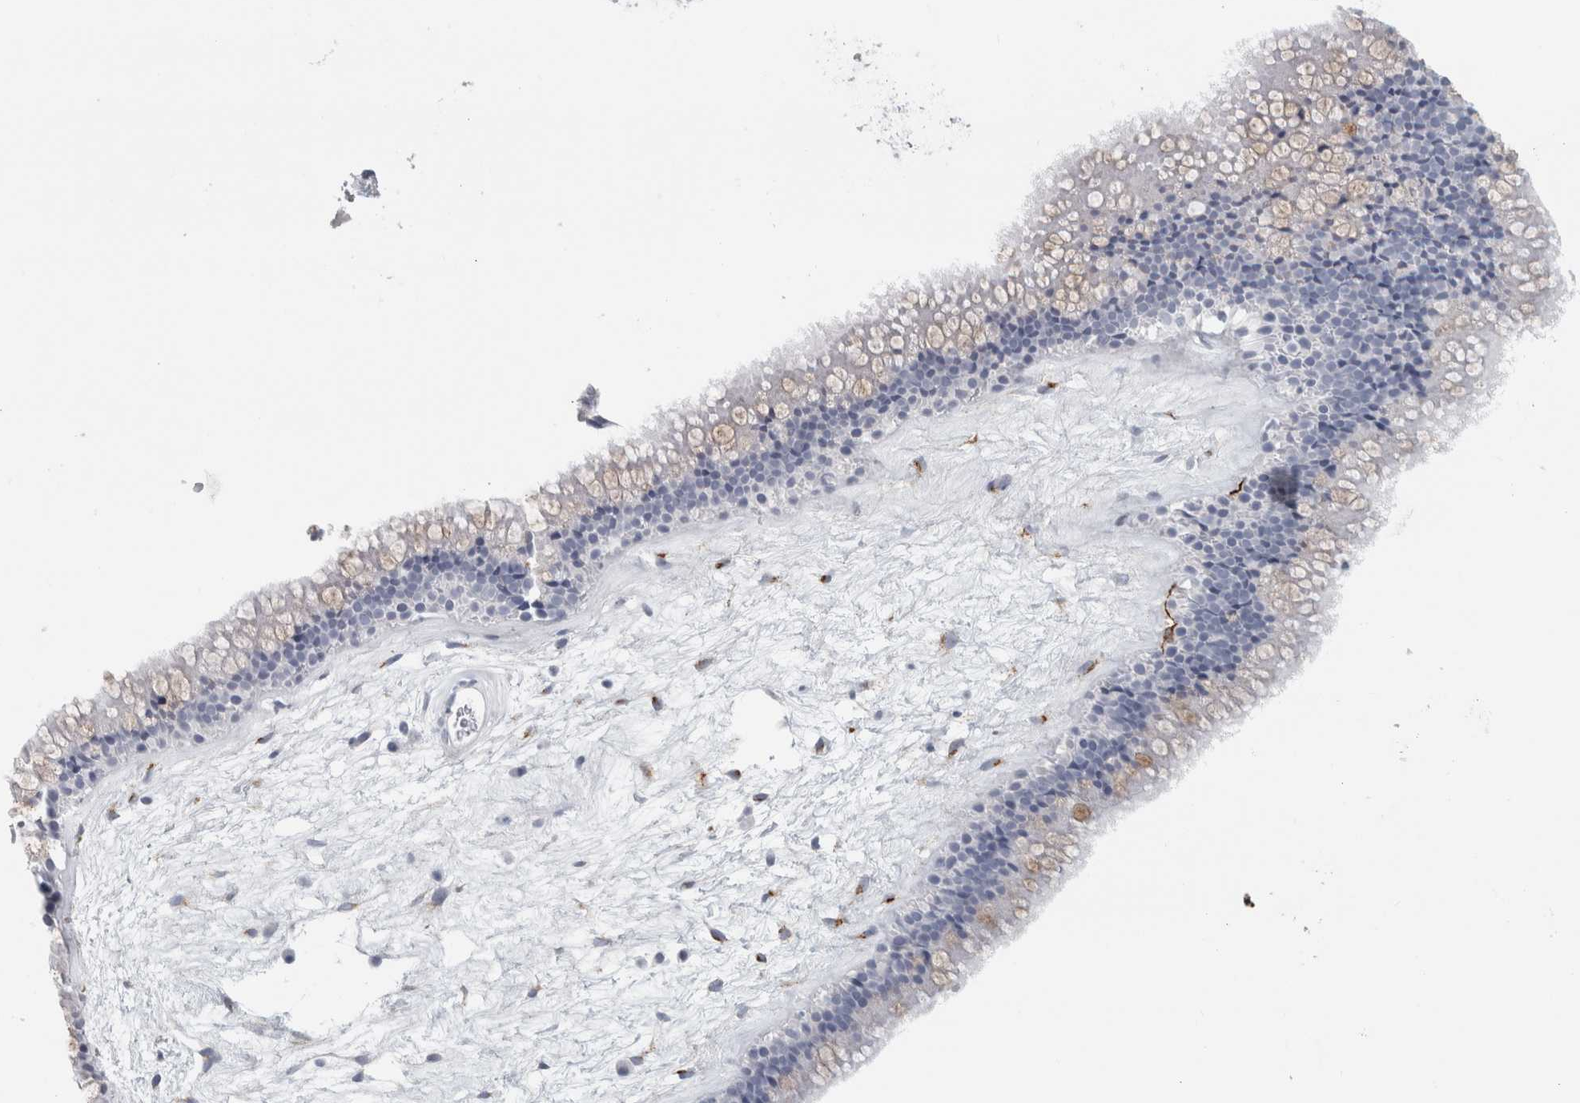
{"staining": {"intensity": "negative", "quantity": "none", "location": "none"}, "tissue": "nasopharynx", "cell_type": "Respiratory epithelial cells", "image_type": "normal", "snomed": [{"axis": "morphology", "description": "Normal tissue, NOS"}, {"axis": "morphology", "description": "Inflammation, NOS"}, {"axis": "topography", "description": "Nasopharynx"}], "caption": "An immunohistochemistry histopathology image of benign nasopharynx is shown. There is no staining in respiratory epithelial cells of nasopharynx. (DAB immunohistochemistry (IHC), high magnification).", "gene": "CPE", "patient": {"sex": "male", "age": 48}}